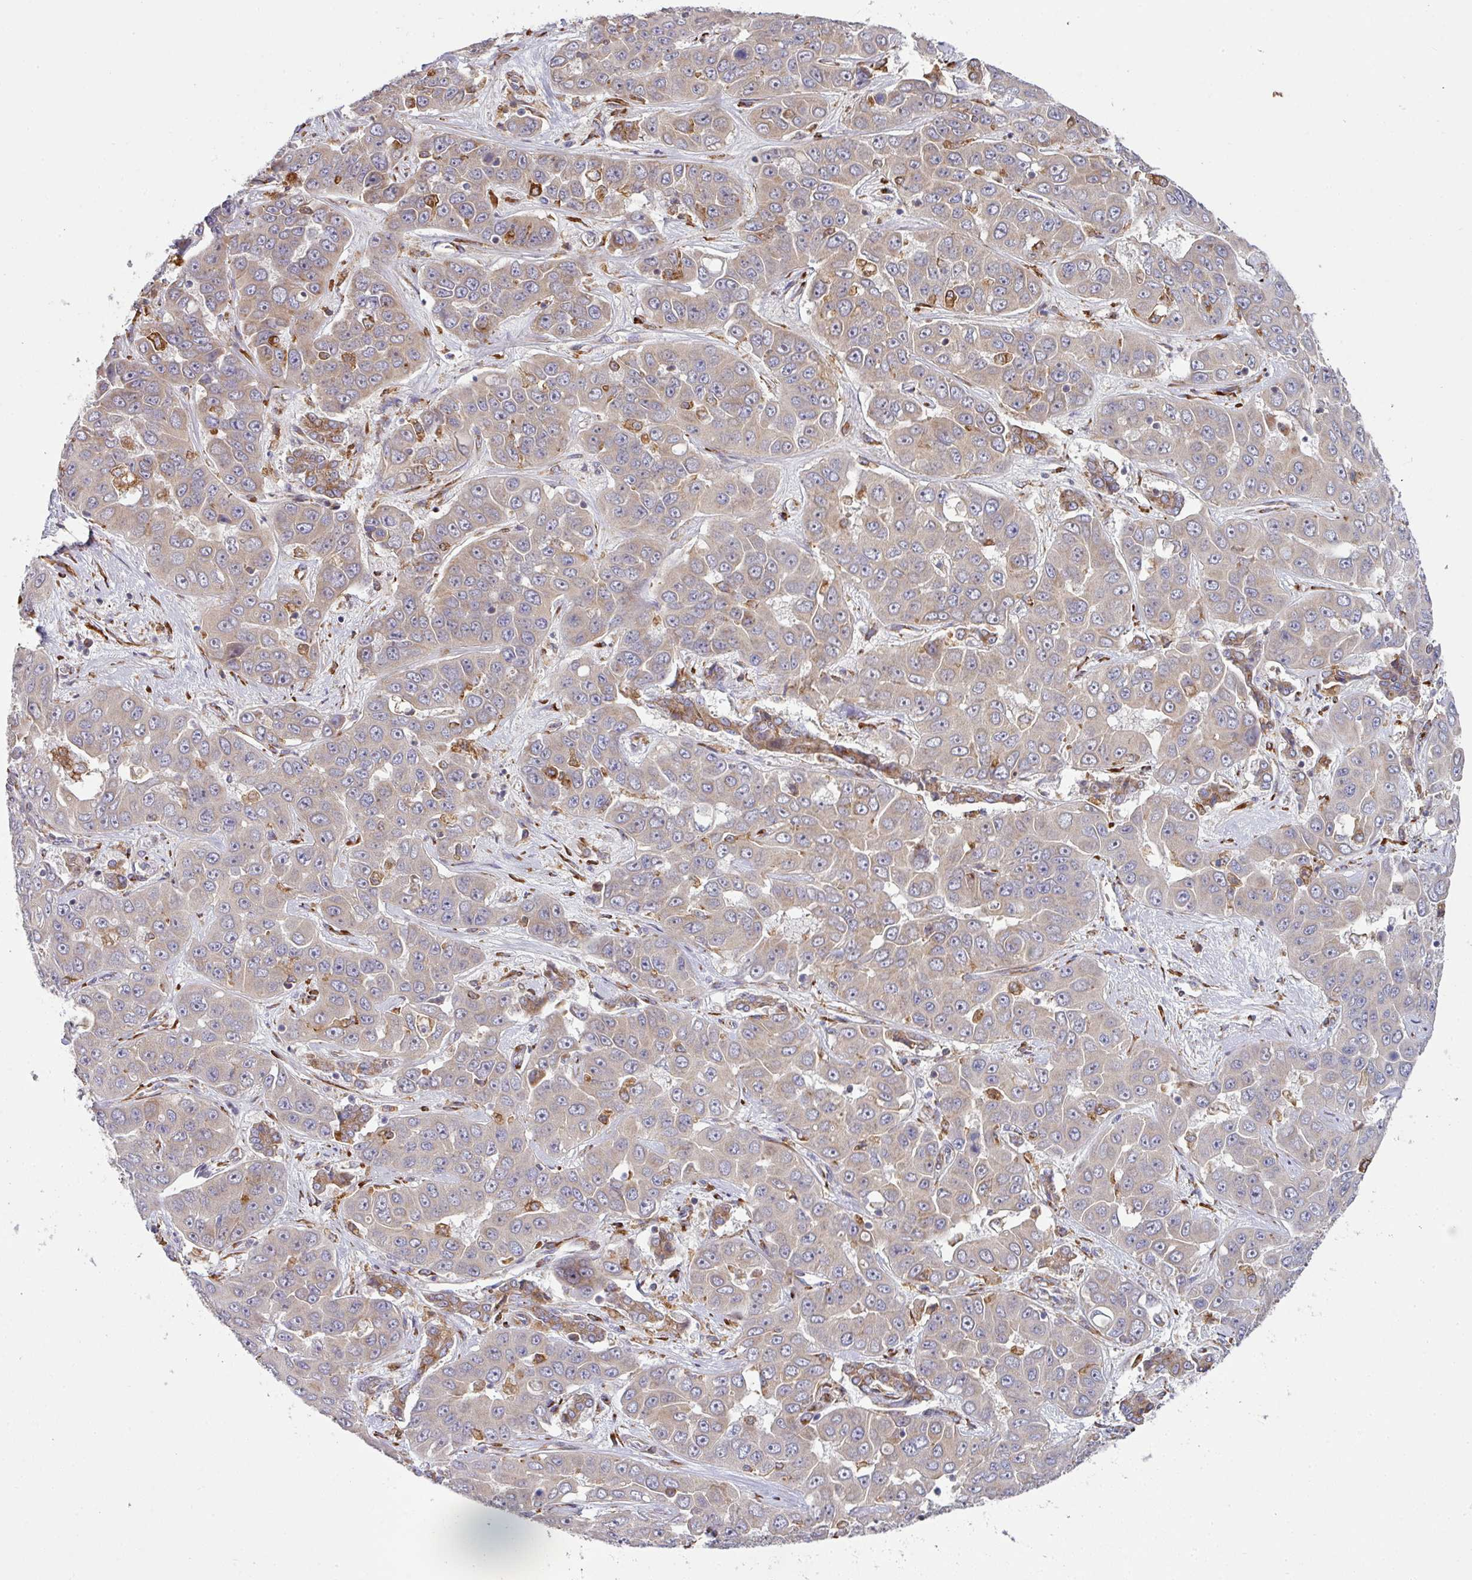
{"staining": {"intensity": "weak", "quantity": "25%-75%", "location": "cytoplasmic/membranous"}, "tissue": "liver cancer", "cell_type": "Tumor cells", "image_type": "cancer", "snomed": [{"axis": "morphology", "description": "Cholangiocarcinoma"}, {"axis": "topography", "description": "Liver"}], "caption": "Protein staining reveals weak cytoplasmic/membranous staining in approximately 25%-75% of tumor cells in liver cancer.", "gene": "ZNF268", "patient": {"sex": "female", "age": 52}}